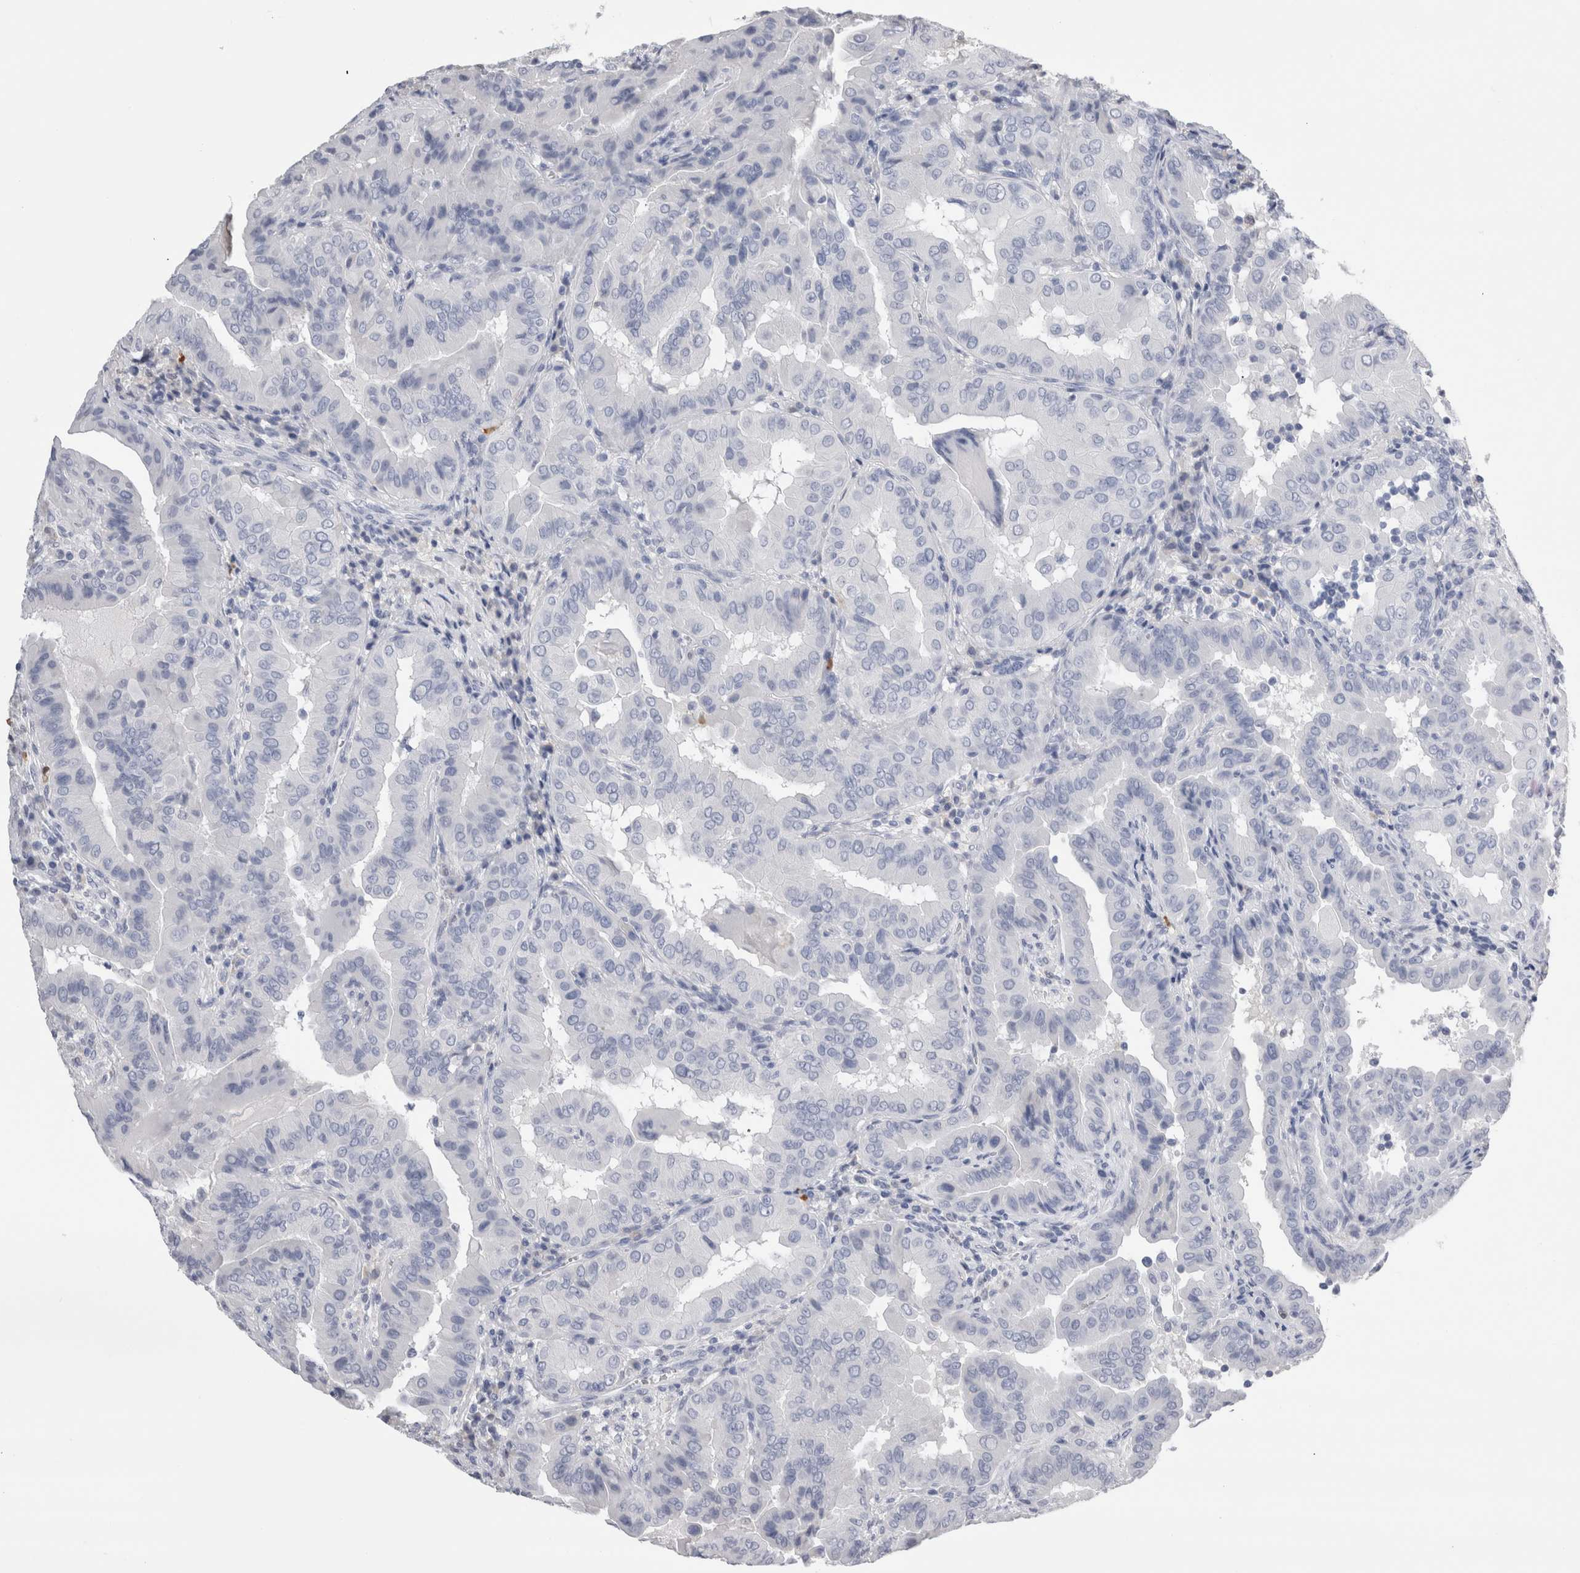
{"staining": {"intensity": "negative", "quantity": "none", "location": "none"}, "tissue": "thyroid cancer", "cell_type": "Tumor cells", "image_type": "cancer", "snomed": [{"axis": "morphology", "description": "Papillary adenocarcinoma, NOS"}, {"axis": "topography", "description": "Thyroid gland"}], "caption": "IHC of human thyroid cancer (papillary adenocarcinoma) demonstrates no positivity in tumor cells.", "gene": "S100A12", "patient": {"sex": "male", "age": 33}}